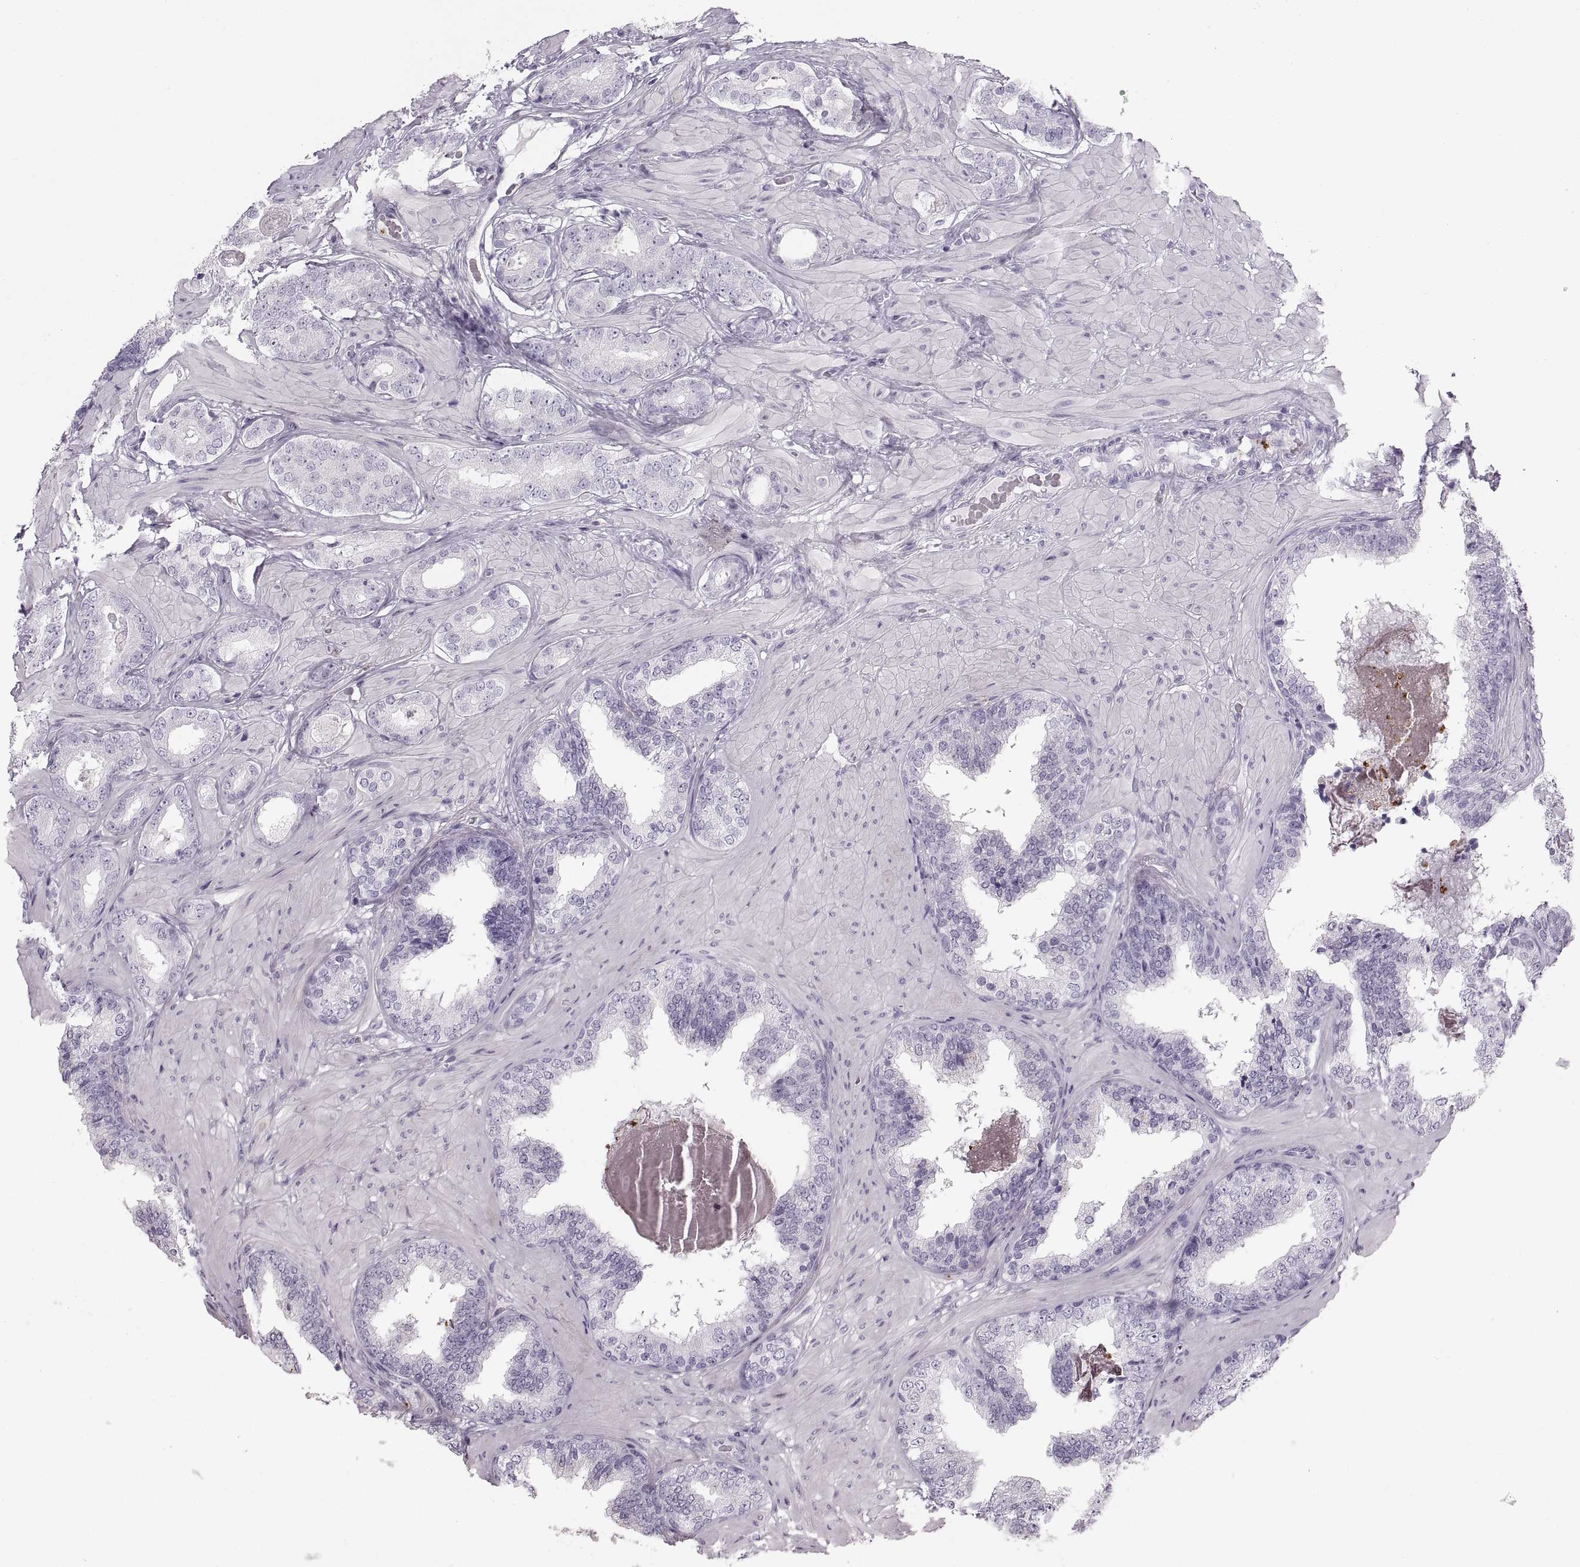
{"staining": {"intensity": "negative", "quantity": "none", "location": "none"}, "tissue": "prostate cancer", "cell_type": "Tumor cells", "image_type": "cancer", "snomed": [{"axis": "morphology", "description": "Adenocarcinoma, Low grade"}, {"axis": "topography", "description": "Prostate"}], "caption": "Immunohistochemical staining of human adenocarcinoma (low-grade) (prostate) exhibits no significant expression in tumor cells.", "gene": "MILR1", "patient": {"sex": "male", "age": 60}}